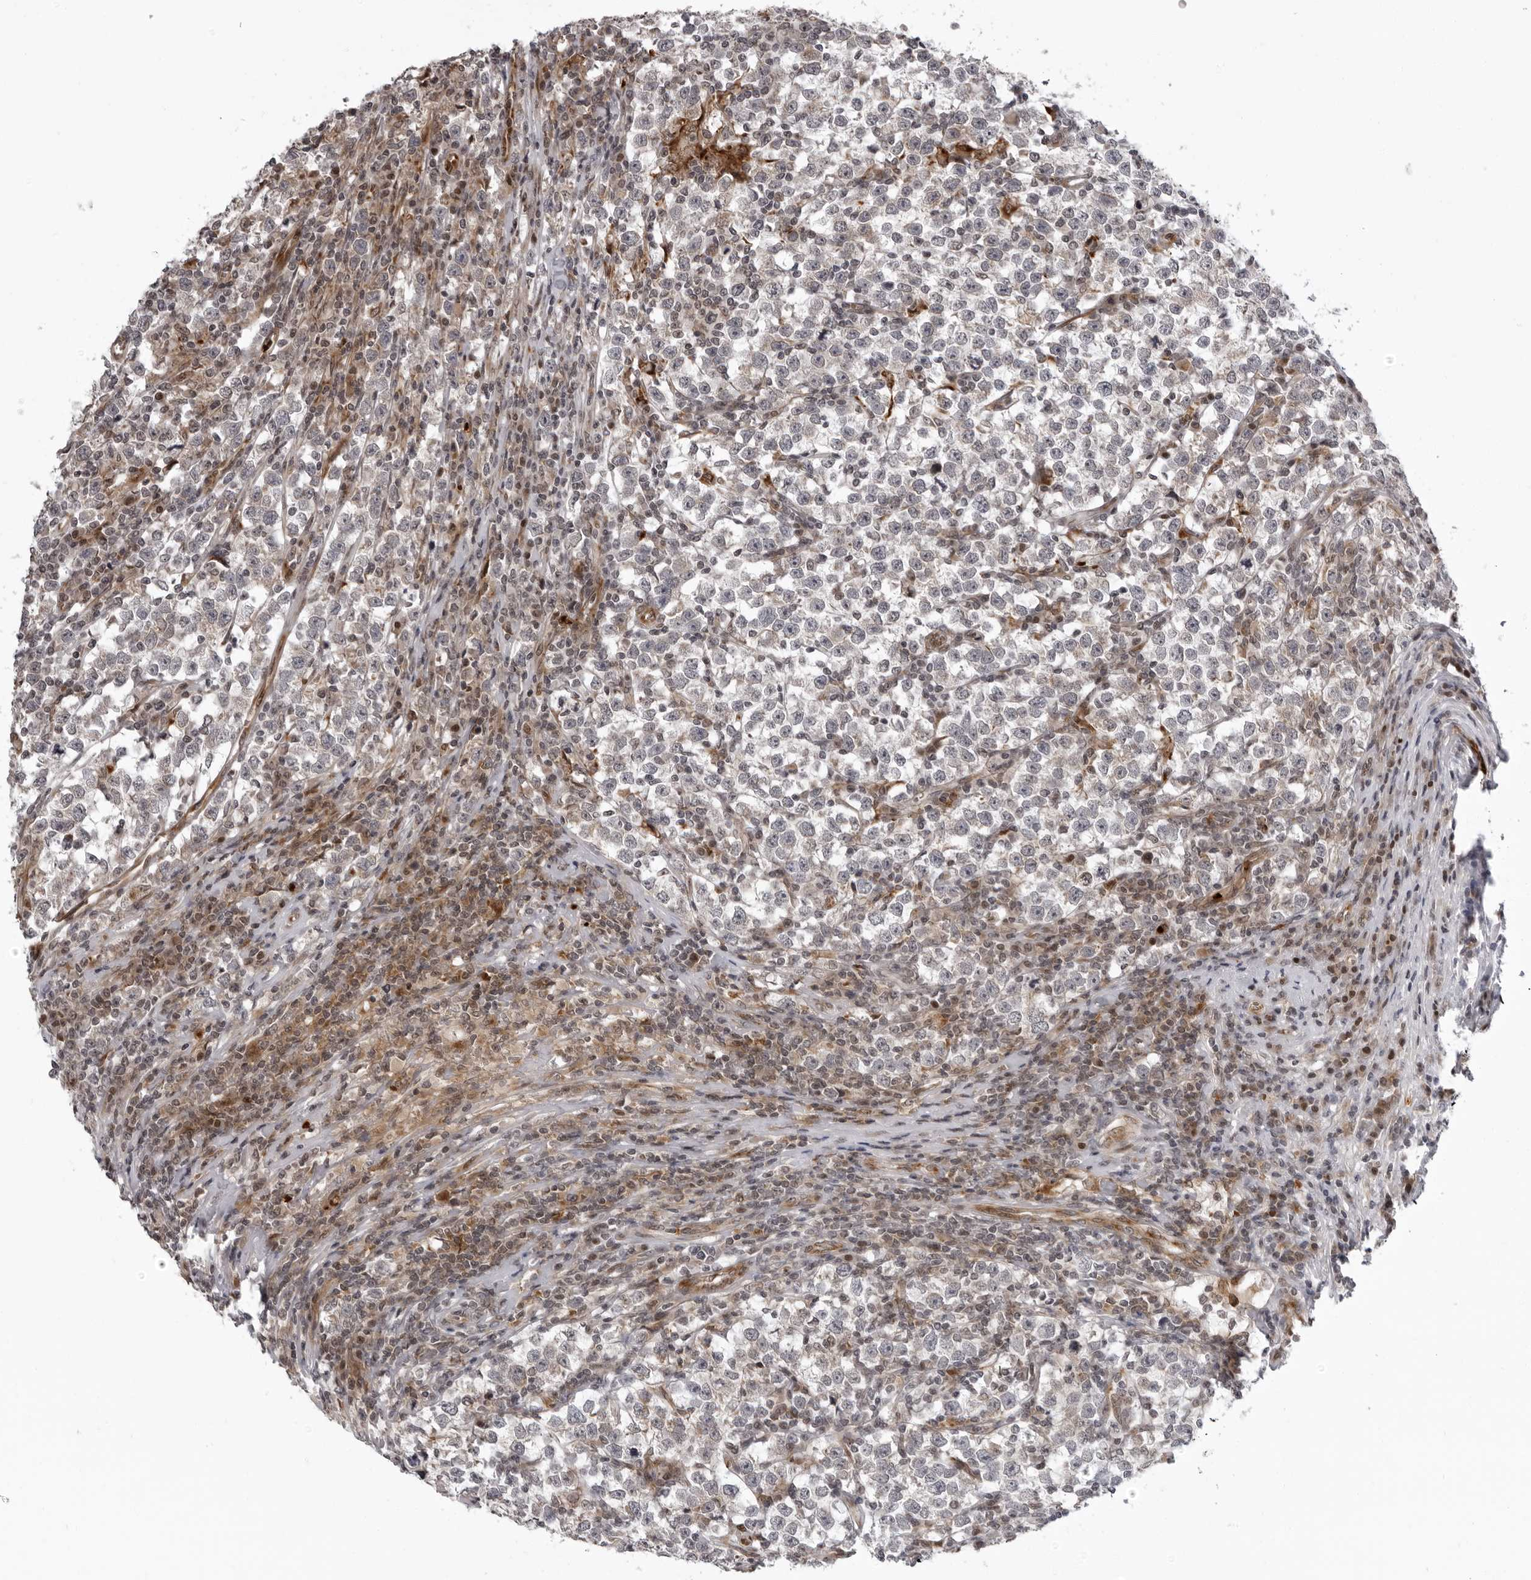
{"staining": {"intensity": "moderate", "quantity": "<25%", "location": "cytoplasmic/membranous"}, "tissue": "testis cancer", "cell_type": "Tumor cells", "image_type": "cancer", "snomed": [{"axis": "morphology", "description": "Normal tissue, NOS"}, {"axis": "morphology", "description": "Seminoma, NOS"}, {"axis": "topography", "description": "Testis"}], "caption": "This photomicrograph shows testis cancer (seminoma) stained with immunohistochemistry to label a protein in brown. The cytoplasmic/membranous of tumor cells show moderate positivity for the protein. Nuclei are counter-stained blue.", "gene": "THOP1", "patient": {"sex": "male", "age": 43}}